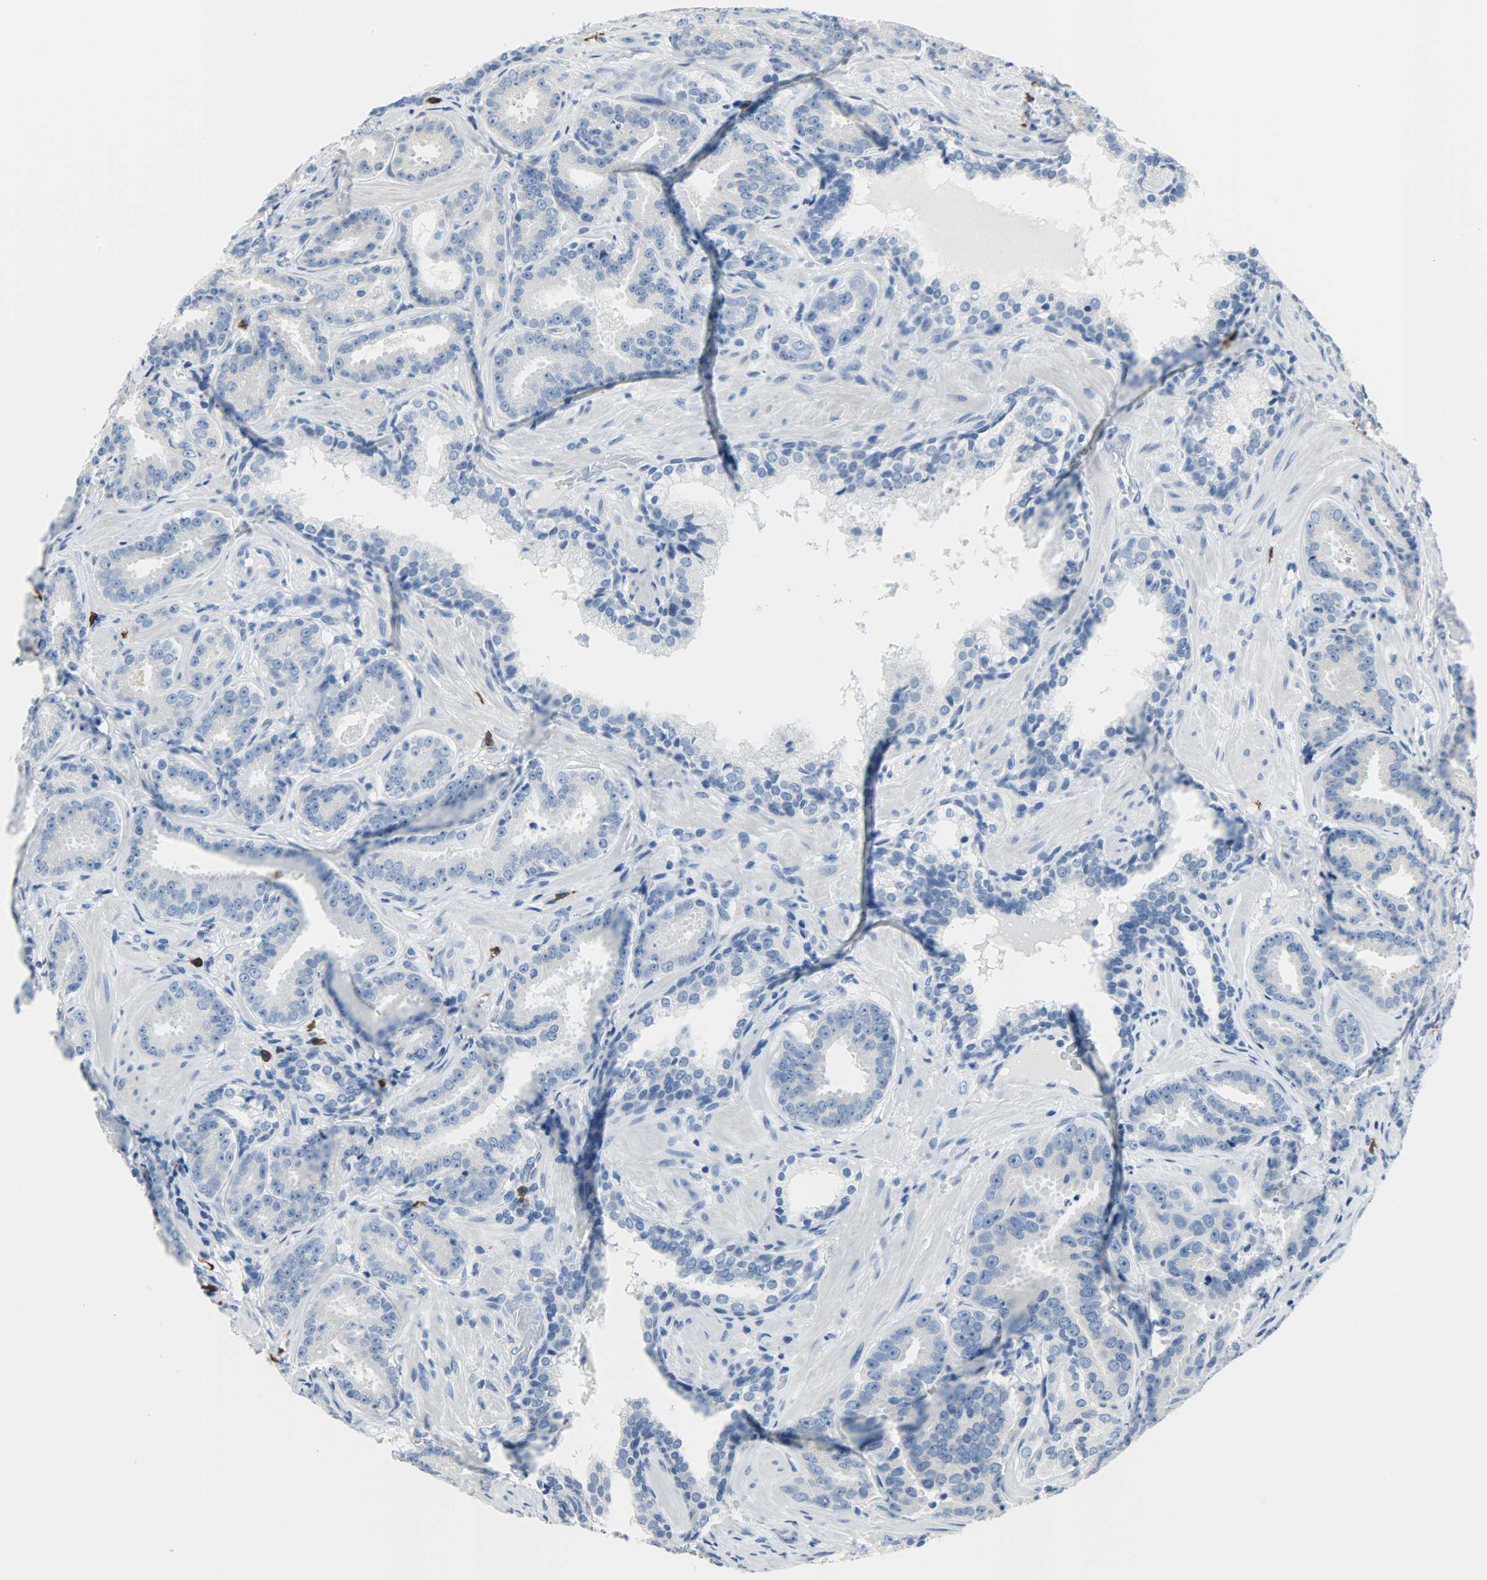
{"staining": {"intensity": "negative", "quantity": "none", "location": "none"}, "tissue": "prostate cancer", "cell_type": "Tumor cells", "image_type": "cancer", "snomed": [{"axis": "morphology", "description": "Adenocarcinoma, Low grade"}, {"axis": "topography", "description": "Prostate"}], "caption": "Tumor cells are negative for brown protein staining in prostate cancer (adenocarcinoma (low-grade)).", "gene": "CEBPE", "patient": {"sex": "male", "age": 59}}